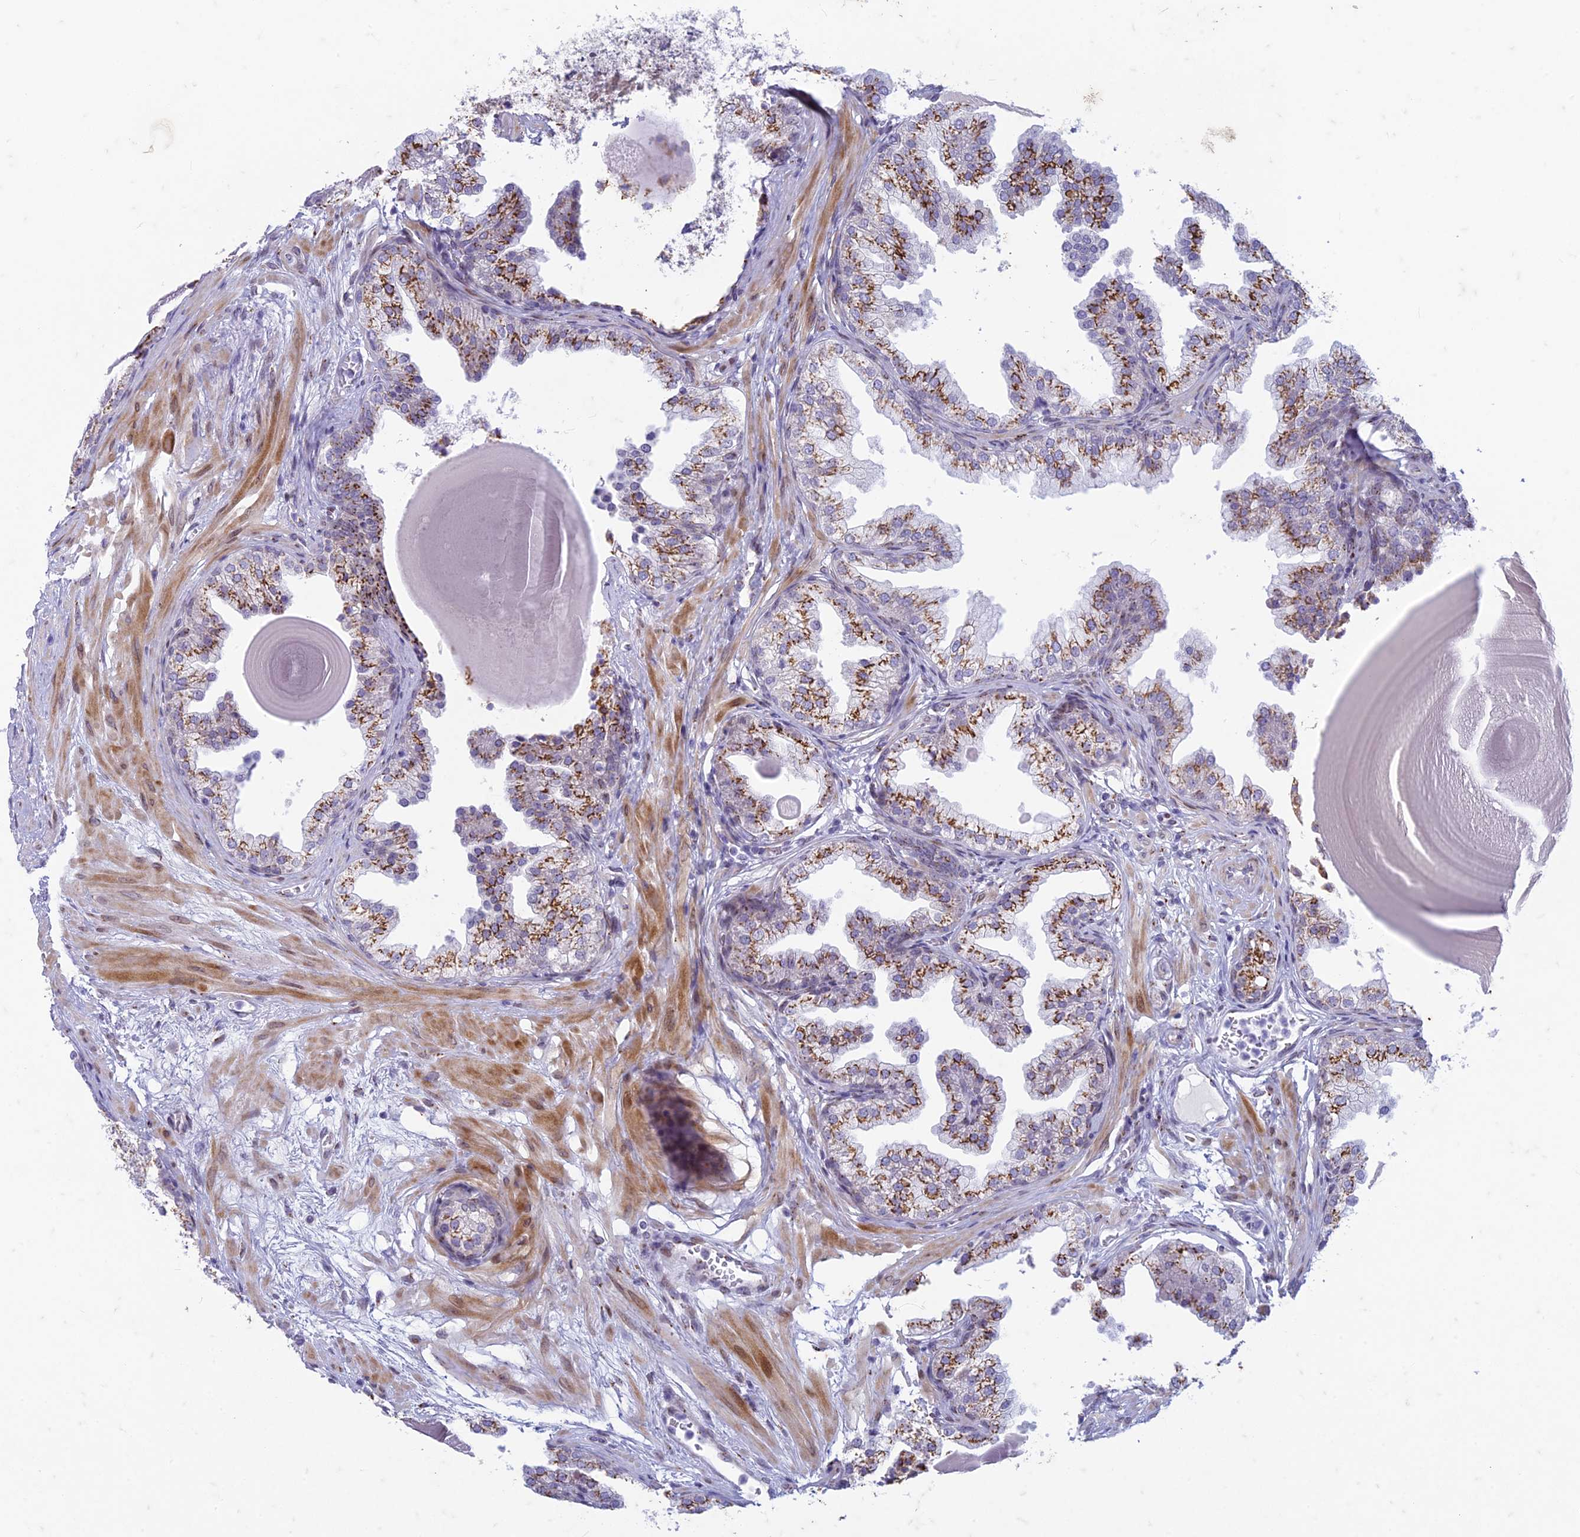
{"staining": {"intensity": "moderate", "quantity": ">75%", "location": "cytoplasmic/membranous"}, "tissue": "prostate", "cell_type": "Glandular cells", "image_type": "normal", "snomed": [{"axis": "morphology", "description": "Normal tissue, NOS"}, {"axis": "topography", "description": "Prostate"}], "caption": "Benign prostate was stained to show a protein in brown. There is medium levels of moderate cytoplasmic/membranous staining in about >75% of glandular cells. (DAB (3,3'-diaminobenzidine) IHC, brown staining for protein, blue staining for nuclei).", "gene": "FAM3C", "patient": {"sex": "male", "age": 48}}